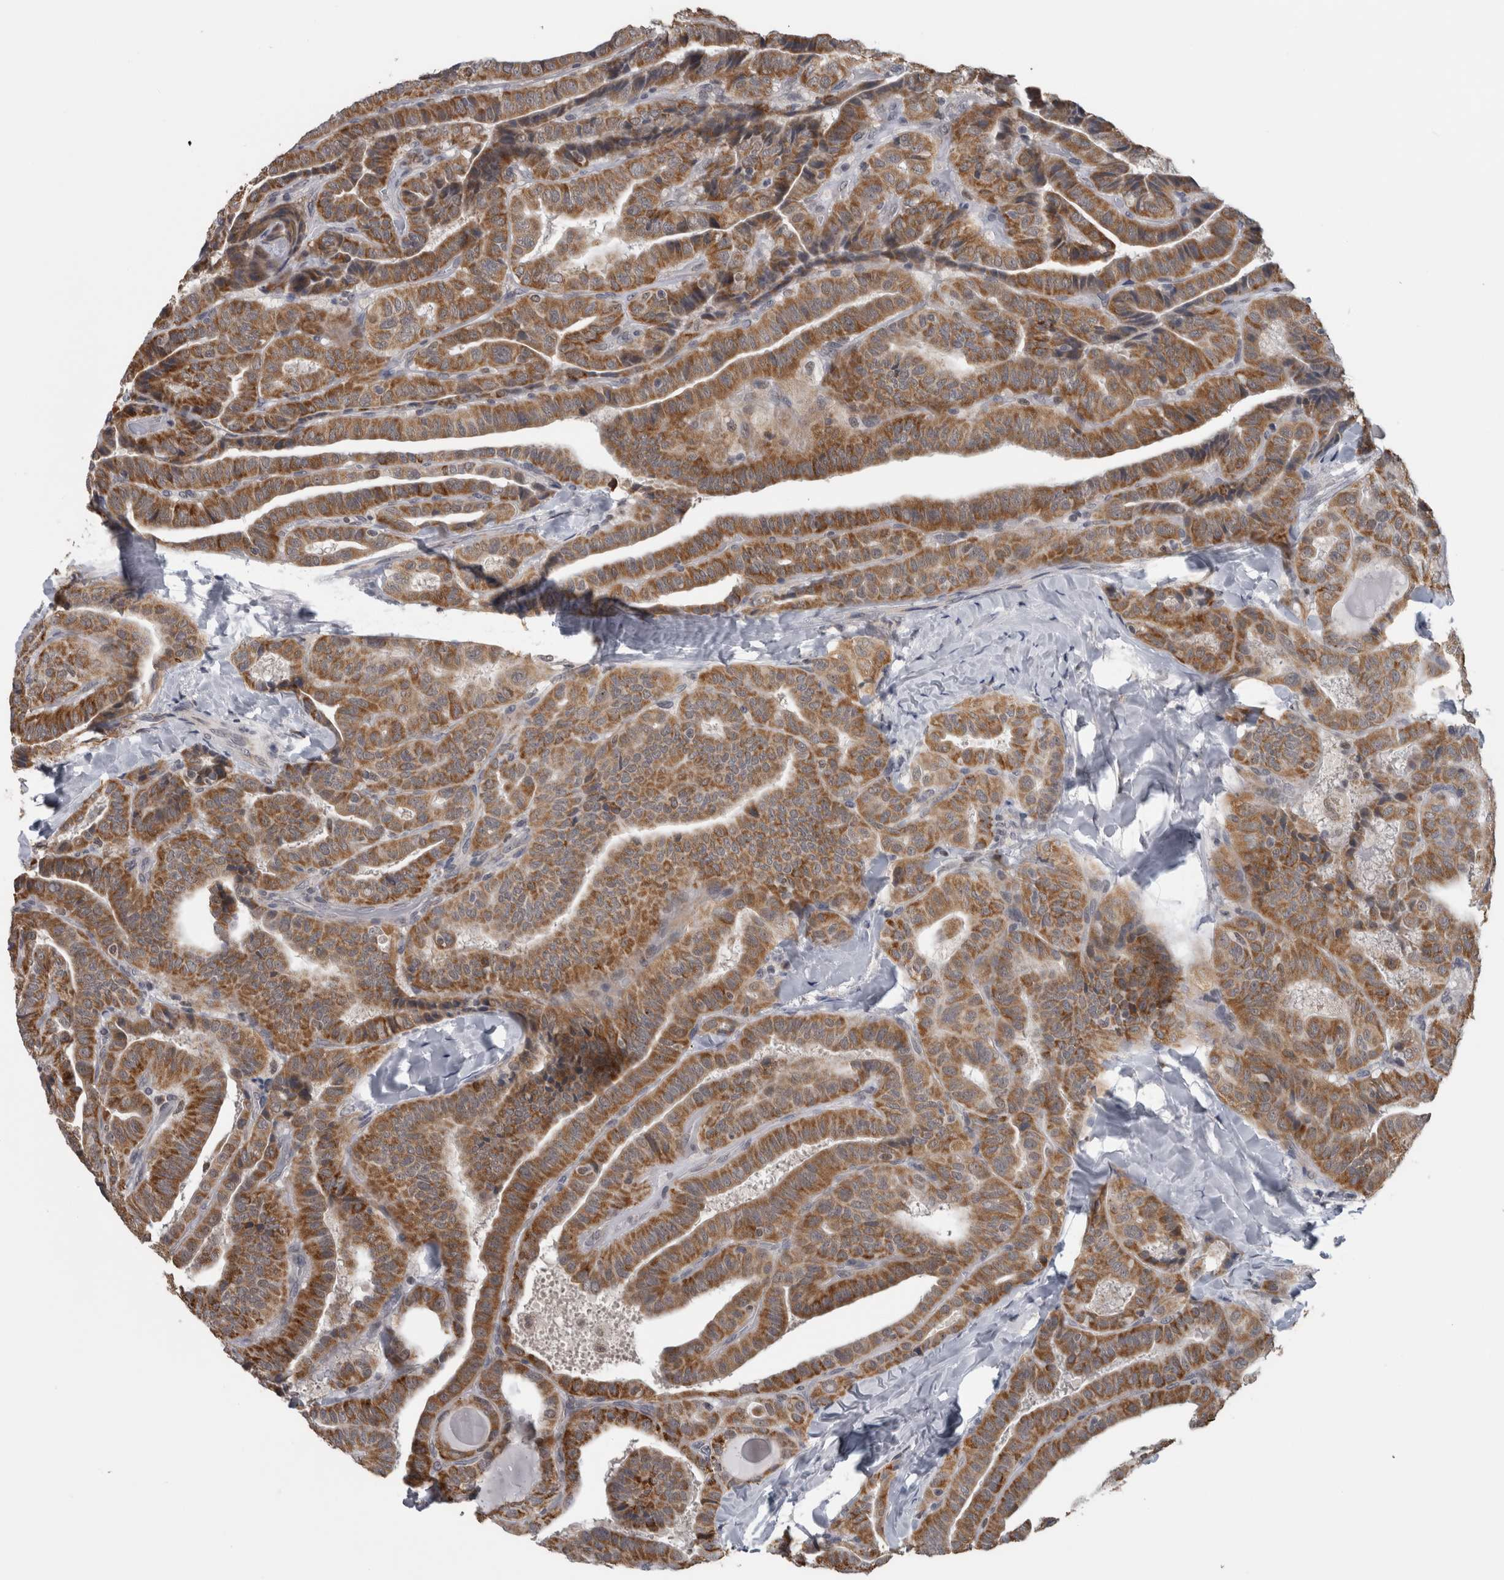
{"staining": {"intensity": "strong", "quantity": ">75%", "location": "cytoplasmic/membranous"}, "tissue": "thyroid cancer", "cell_type": "Tumor cells", "image_type": "cancer", "snomed": [{"axis": "morphology", "description": "Papillary adenocarcinoma, NOS"}, {"axis": "topography", "description": "Thyroid gland"}], "caption": "Protein staining of papillary adenocarcinoma (thyroid) tissue displays strong cytoplasmic/membranous positivity in approximately >75% of tumor cells.", "gene": "OR2K2", "patient": {"sex": "male", "age": 77}}